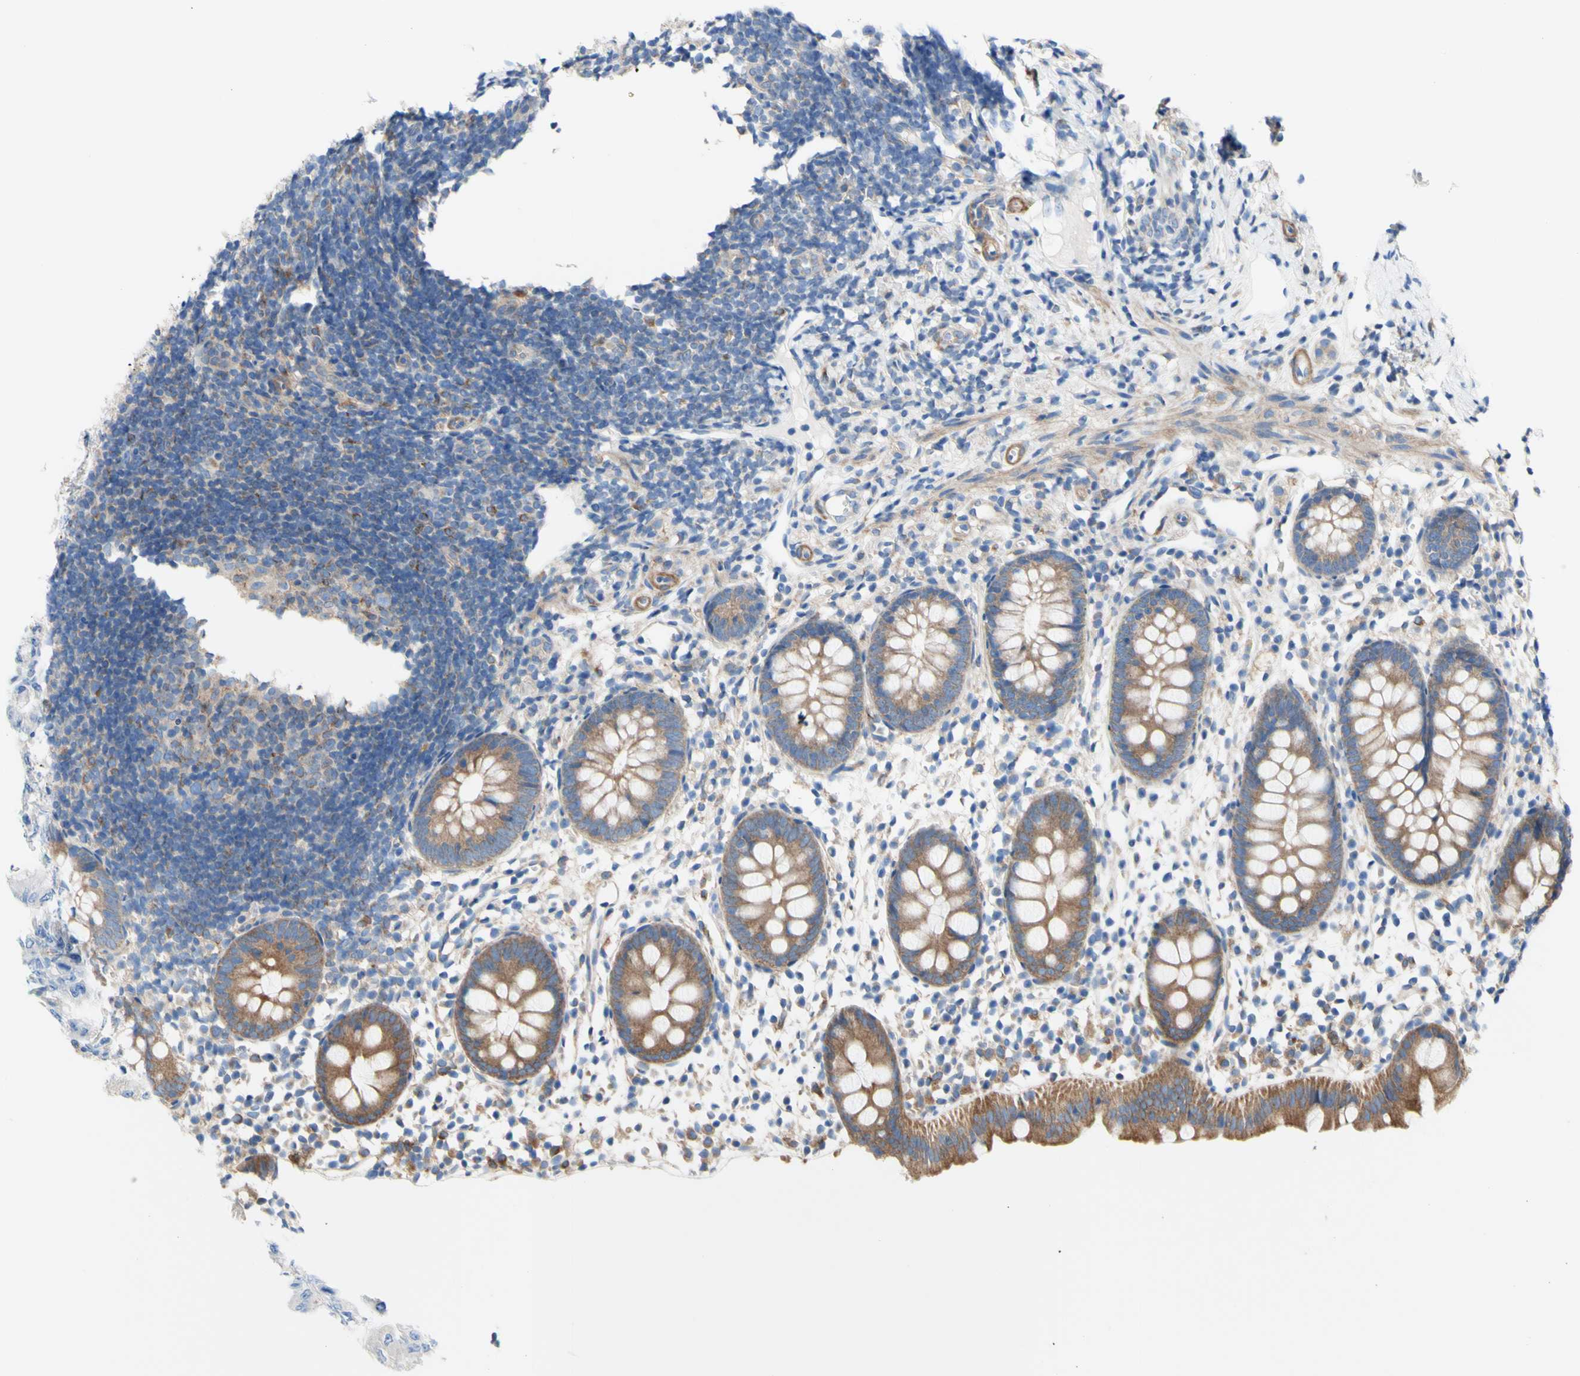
{"staining": {"intensity": "moderate", "quantity": ">75%", "location": "cytoplasmic/membranous"}, "tissue": "appendix", "cell_type": "Glandular cells", "image_type": "normal", "snomed": [{"axis": "morphology", "description": "Normal tissue, NOS"}, {"axis": "topography", "description": "Appendix"}], "caption": "About >75% of glandular cells in benign appendix show moderate cytoplasmic/membranous protein expression as visualized by brown immunohistochemical staining.", "gene": "RETREG2", "patient": {"sex": "female", "age": 20}}